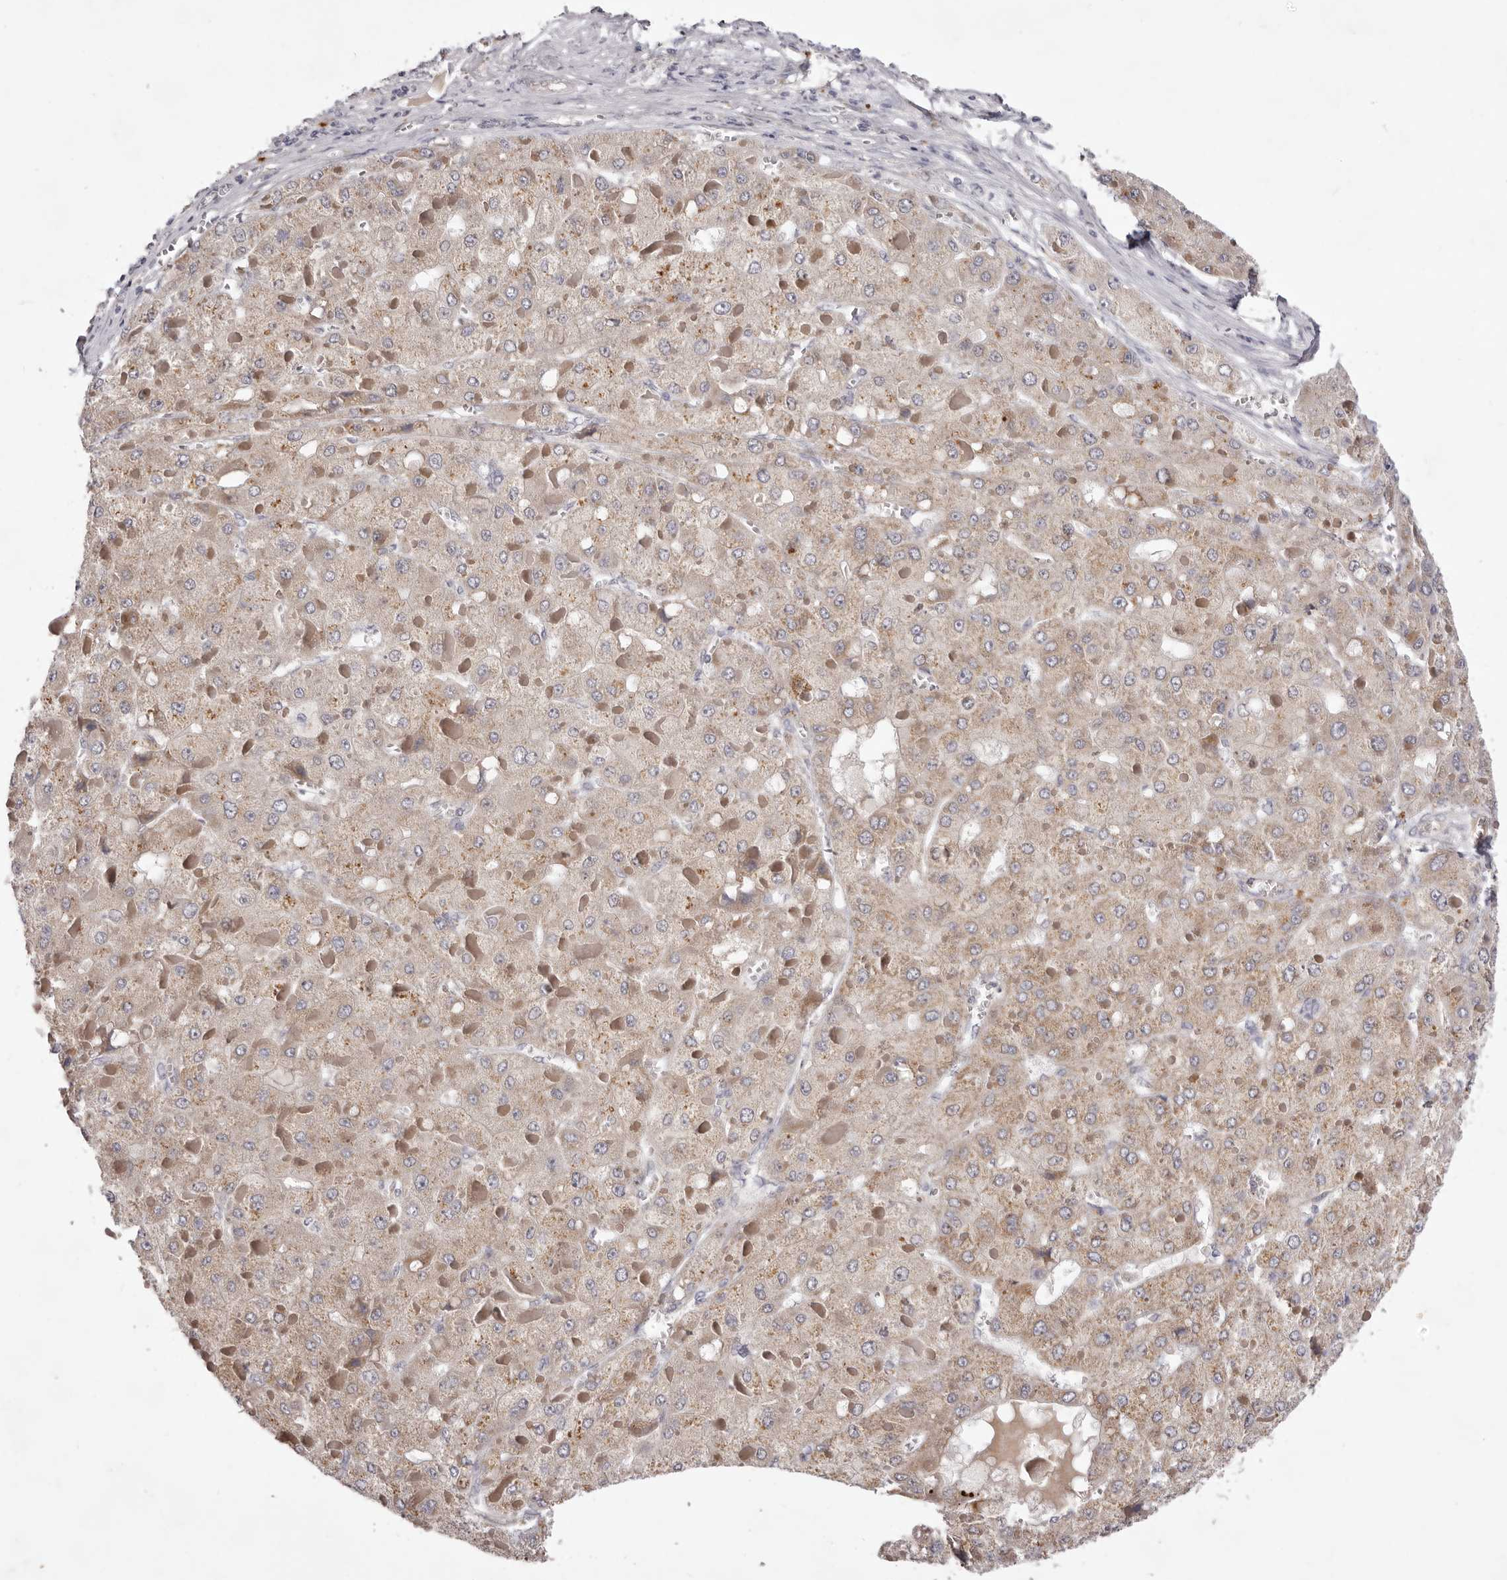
{"staining": {"intensity": "weak", "quantity": ">75%", "location": "cytoplasmic/membranous"}, "tissue": "liver cancer", "cell_type": "Tumor cells", "image_type": "cancer", "snomed": [{"axis": "morphology", "description": "Carcinoma, Hepatocellular, NOS"}, {"axis": "topography", "description": "Liver"}], "caption": "Immunohistochemical staining of human liver hepatocellular carcinoma shows low levels of weak cytoplasmic/membranous protein expression in about >75% of tumor cells.", "gene": "GARNL3", "patient": {"sex": "female", "age": 73}}